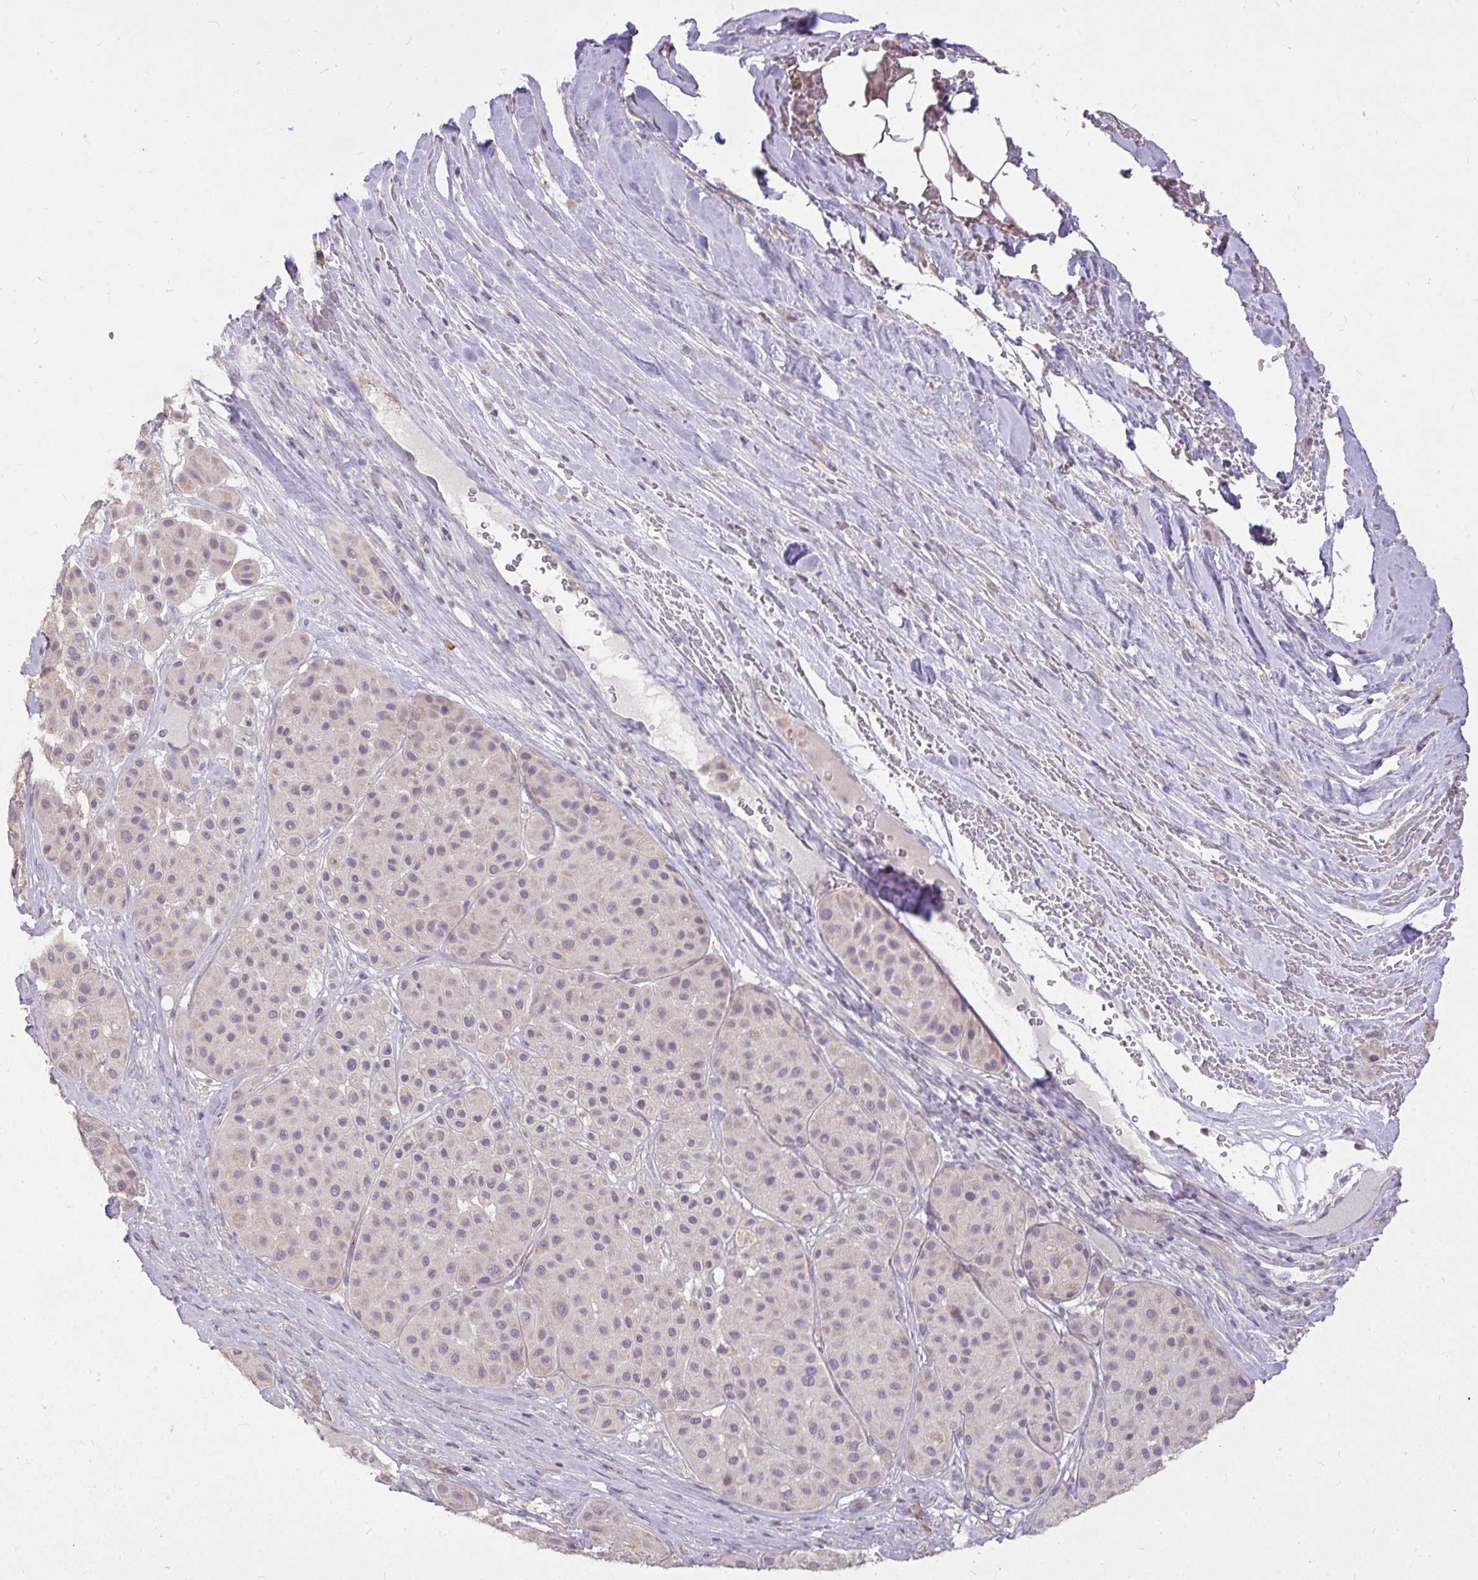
{"staining": {"intensity": "negative", "quantity": "none", "location": "none"}, "tissue": "melanoma", "cell_type": "Tumor cells", "image_type": "cancer", "snomed": [{"axis": "morphology", "description": "Malignant melanoma, Metastatic site"}, {"axis": "topography", "description": "Smooth muscle"}], "caption": "A photomicrograph of malignant melanoma (metastatic site) stained for a protein shows no brown staining in tumor cells.", "gene": "STRIP1", "patient": {"sex": "male", "age": 41}}